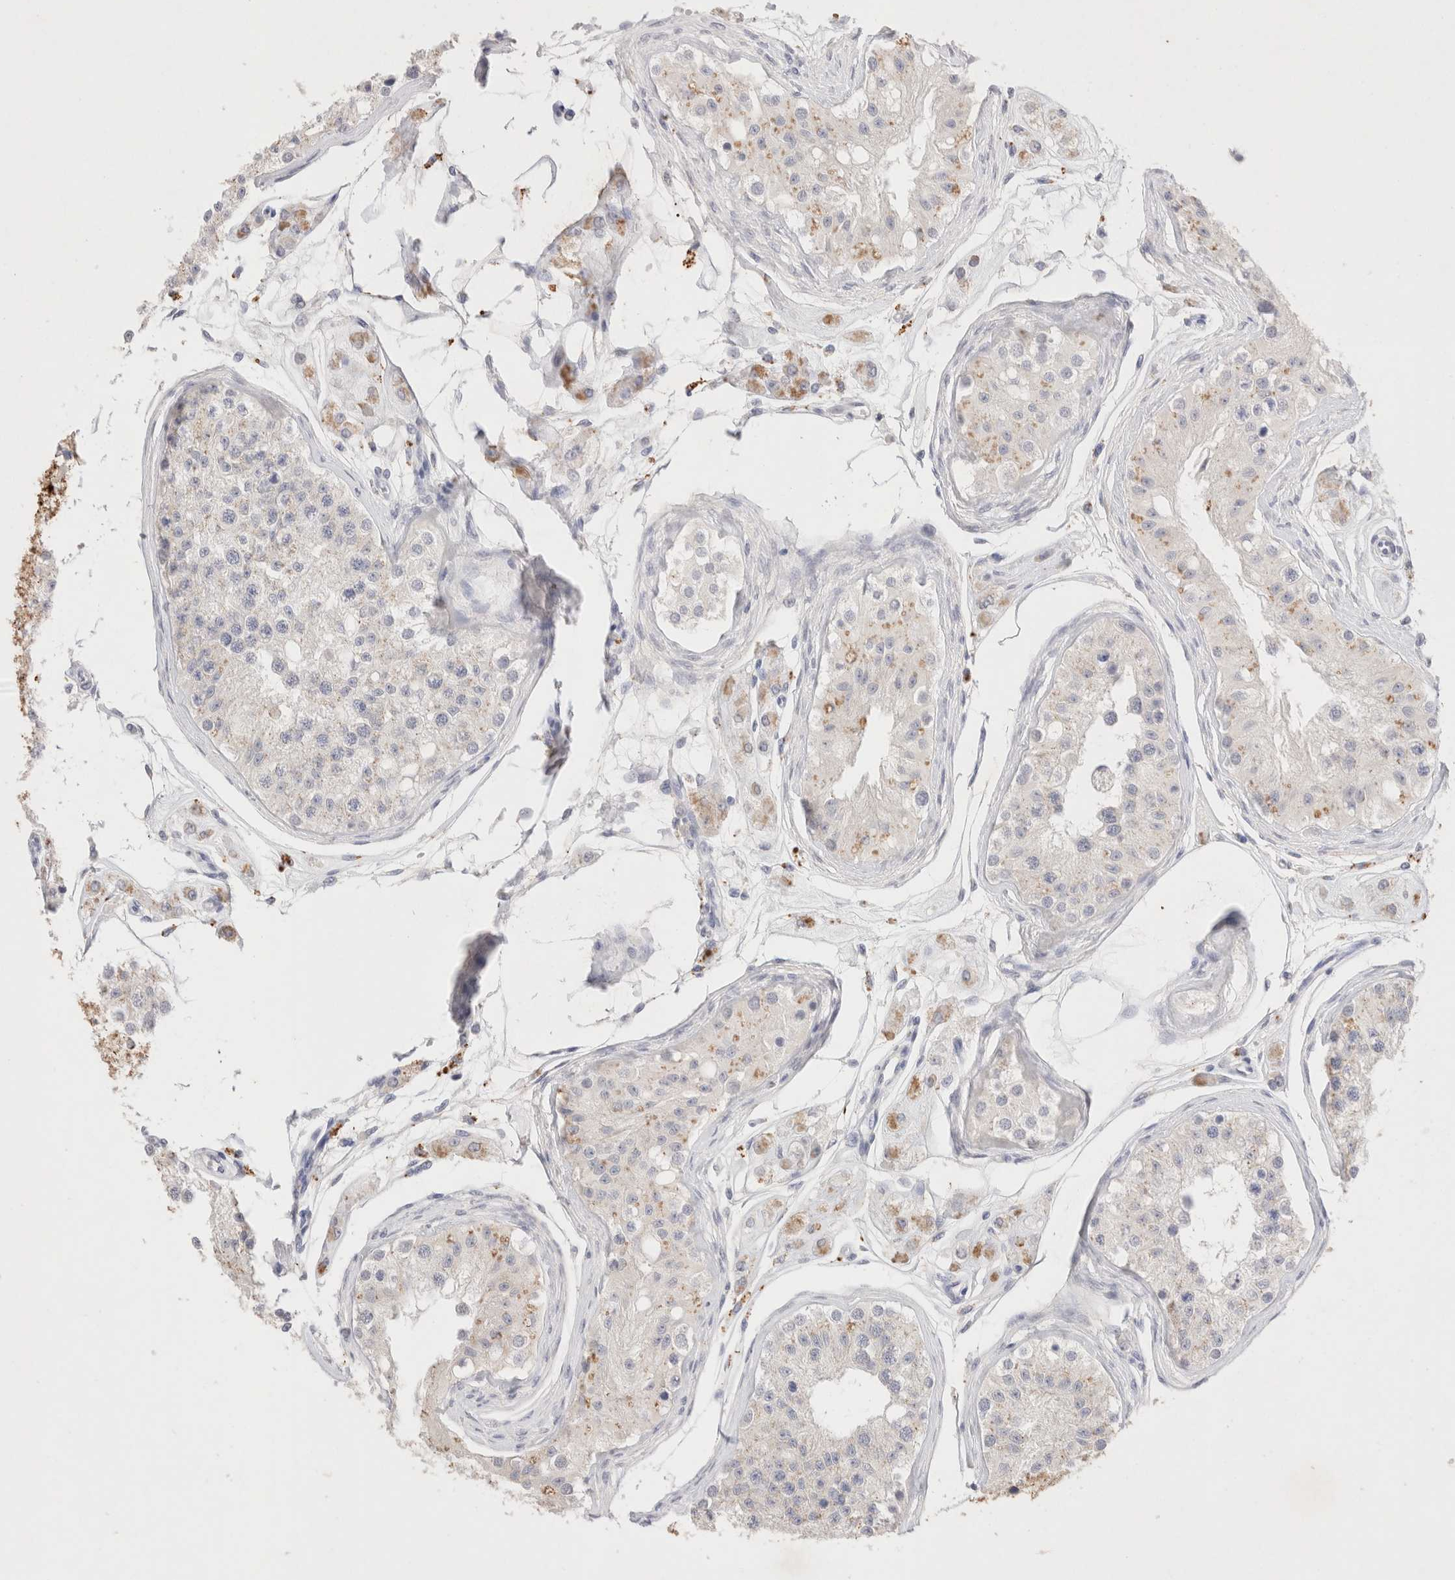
{"staining": {"intensity": "moderate", "quantity": "<25%", "location": "cytoplasmic/membranous"}, "tissue": "testis", "cell_type": "Cells in seminiferous ducts", "image_type": "normal", "snomed": [{"axis": "morphology", "description": "Normal tissue, NOS"}, {"axis": "morphology", "description": "Adenocarcinoma, metastatic, NOS"}, {"axis": "topography", "description": "Testis"}], "caption": "DAB immunohistochemical staining of normal human testis displays moderate cytoplasmic/membranous protein expression in about <25% of cells in seminiferous ducts.", "gene": "EPCAM", "patient": {"sex": "male", "age": 26}}